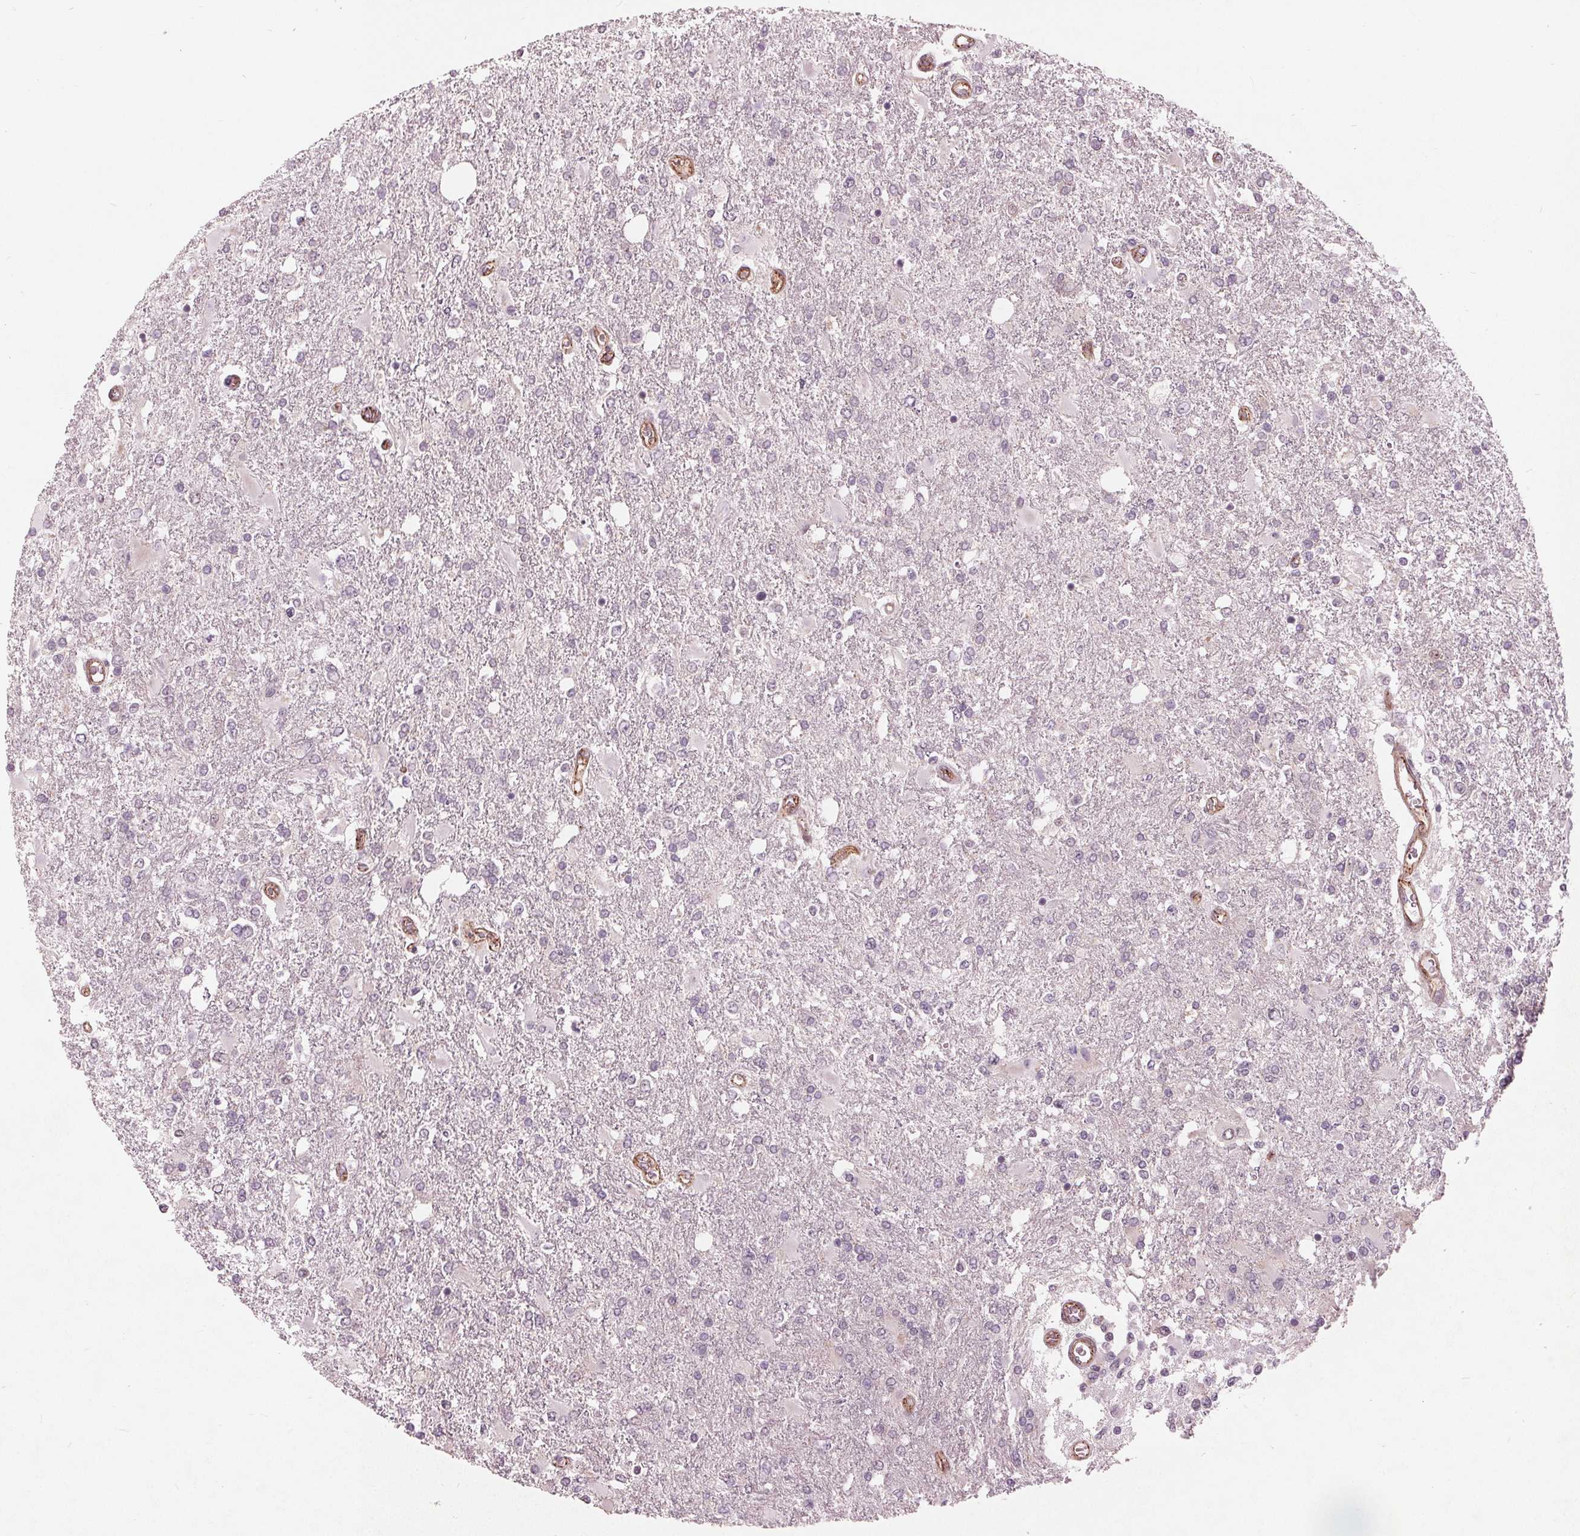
{"staining": {"intensity": "negative", "quantity": "none", "location": "none"}, "tissue": "glioma", "cell_type": "Tumor cells", "image_type": "cancer", "snomed": [{"axis": "morphology", "description": "Glioma, malignant, High grade"}, {"axis": "topography", "description": "Cerebral cortex"}], "caption": "Glioma stained for a protein using IHC shows no staining tumor cells.", "gene": "TXNIP", "patient": {"sex": "male", "age": 79}}